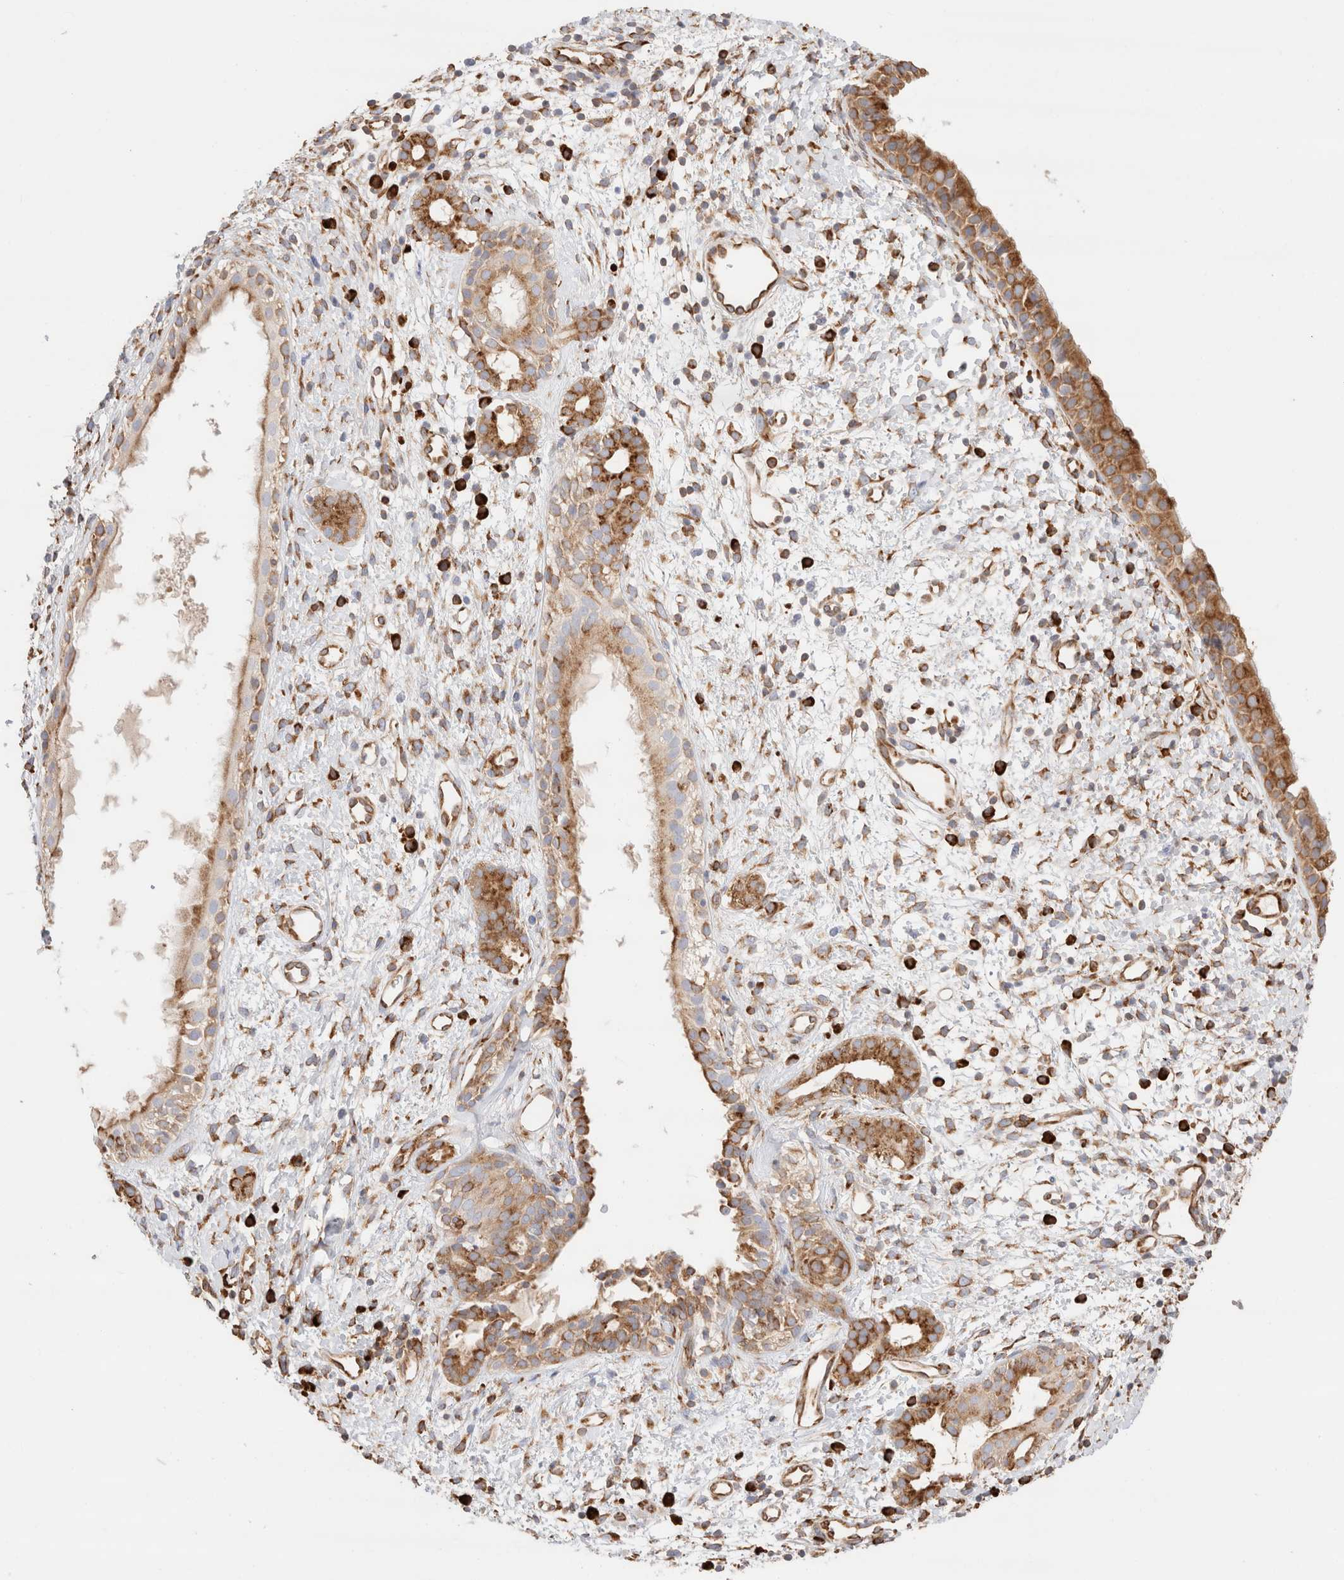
{"staining": {"intensity": "moderate", "quantity": ">75%", "location": "cytoplasmic/membranous"}, "tissue": "nasopharynx", "cell_type": "Respiratory epithelial cells", "image_type": "normal", "snomed": [{"axis": "morphology", "description": "Normal tissue, NOS"}, {"axis": "topography", "description": "Nasopharynx"}], "caption": "Moderate cytoplasmic/membranous protein expression is present in about >75% of respiratory epithelial cells in nasopharynx.", "gene": "ZC2HC1A", "patient": {"sex": "male", "age": 22}}